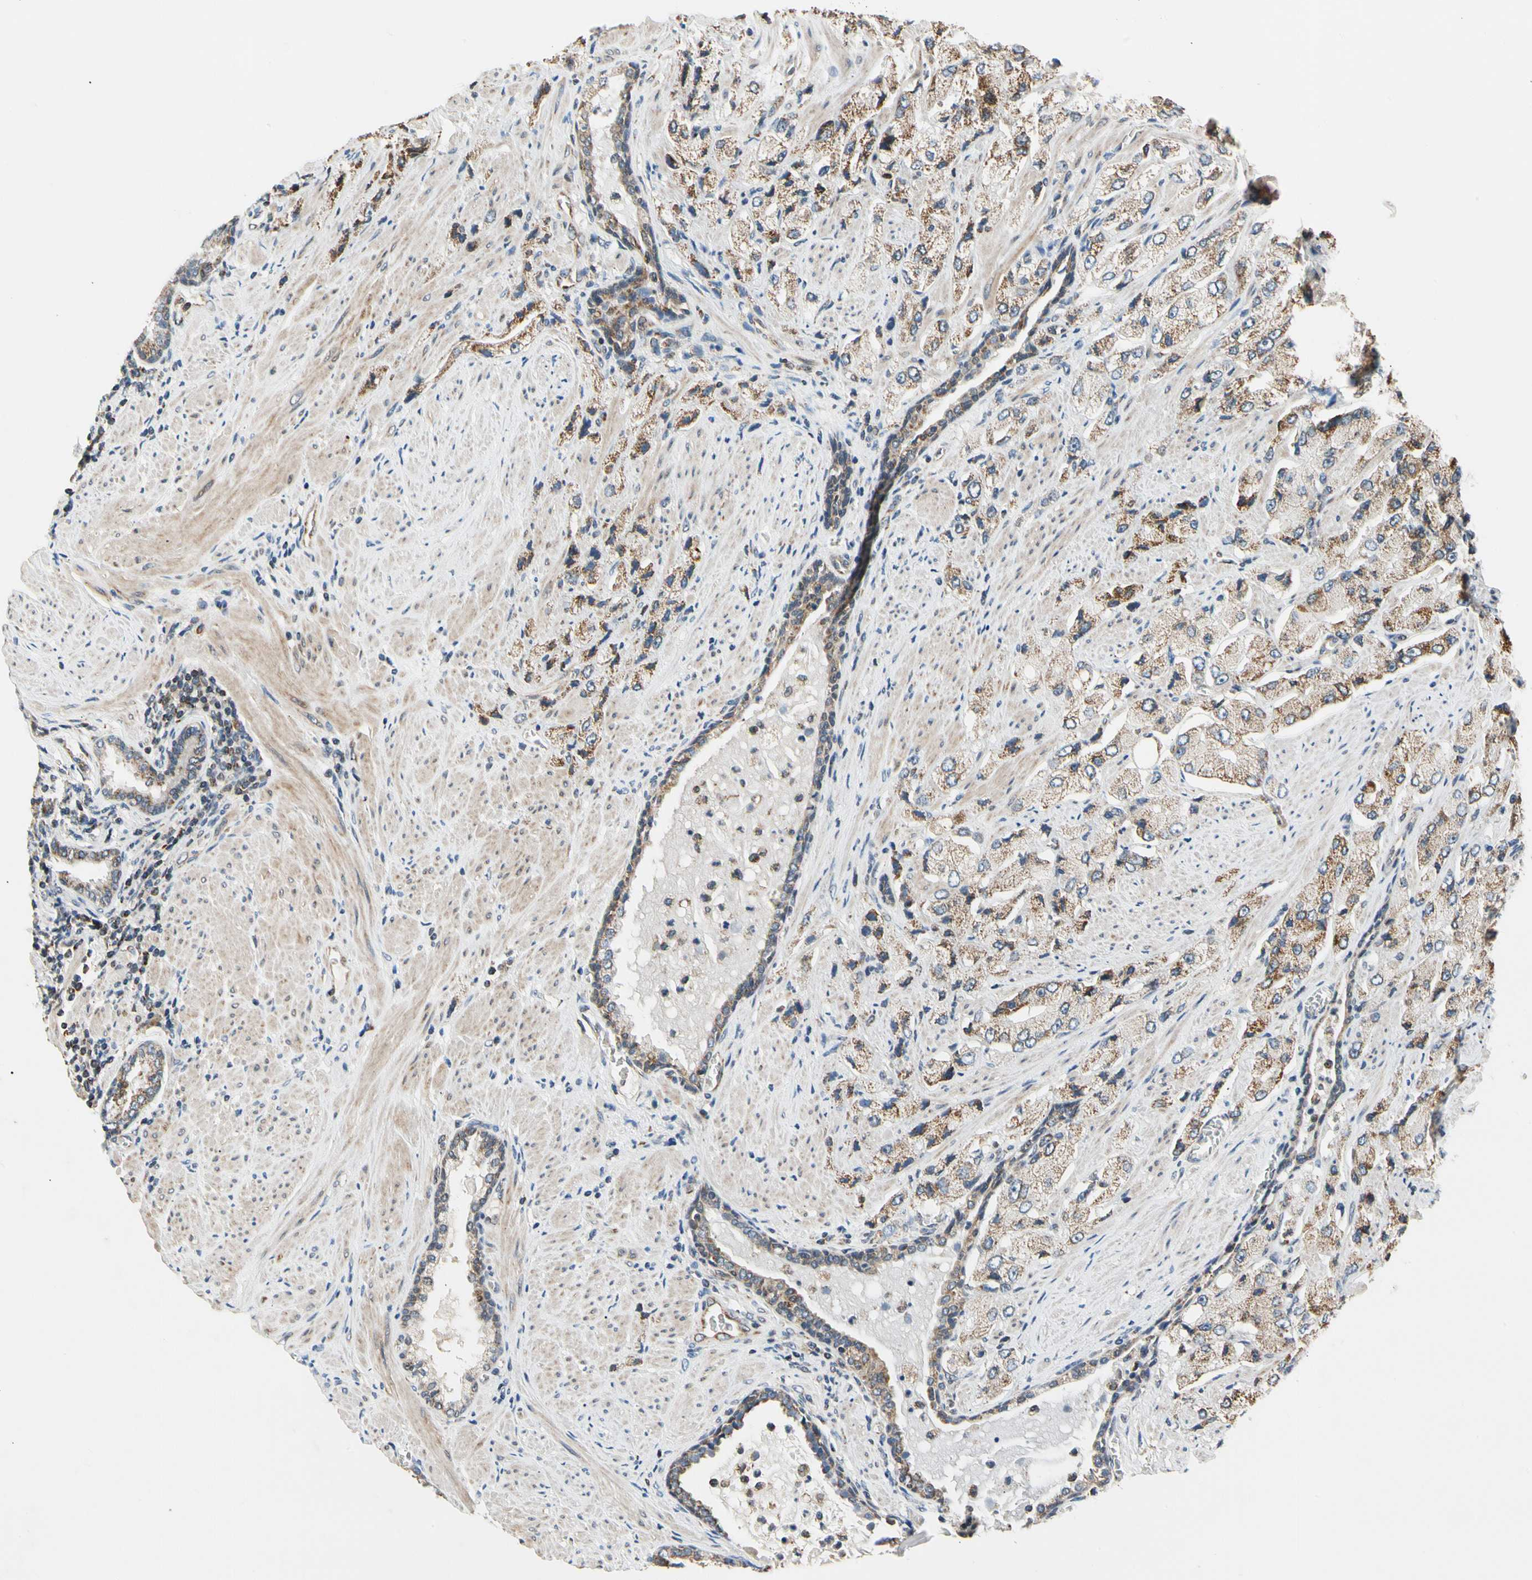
{"staining": {"intensity": "moderate", "quantity": "25%-75%", "location": "cytoplasmic/membranous"}, "tissue": "prostate cancer", "cell_type": "Tumor cells", "image_type": "cancer", "snomed": [{"axis": "morphology", "description": "Adenocarcinoma, High grade"}, {"axis": "topography", "description": "Prostate"}], "caption": "Immunohistochemistry (IHC) micrograph of prostate cancer (adenocarcinoma (high-grade)) stained for a protein (brown), which displays medium levels of moderate cytoplasmic/membranous staining in about 25%-75% of tumor cells.", "gene": "KHDC4", "patient": {"sex": "male", "age": 58}}